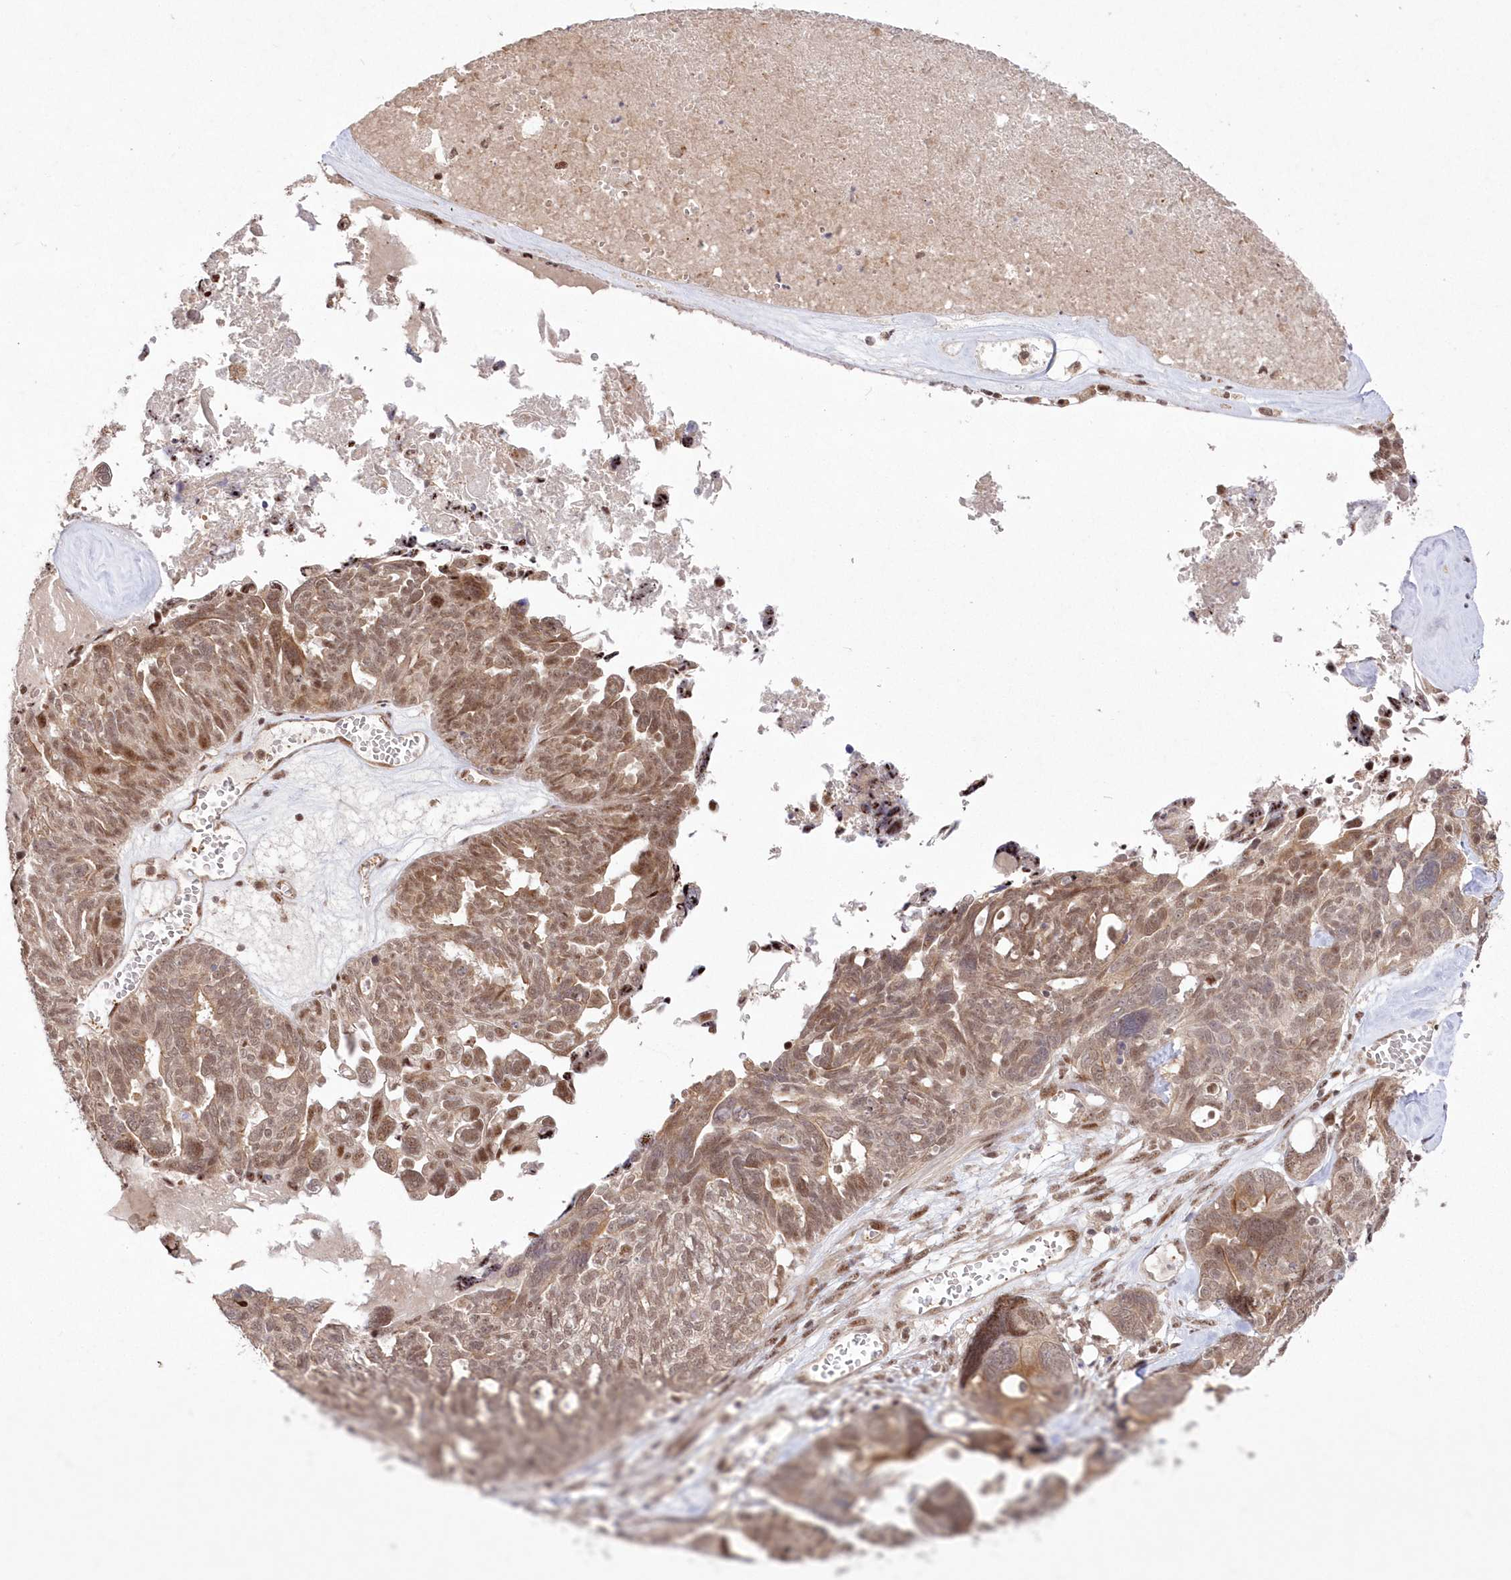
{"staining": {"intensity": "moderate", "quantity": ">75%", "location": "cytoplasmic/membranous,nuclear"}, "tissue": "ovarian cancer", "cell_type": "Tumor cells", "image_type": "cancer", "snomed": [{"axis": "morphology", "description": "Cystadenocarcinoma, serous, NOS"}, {"axis": "topography", "description": "Ovary"}], "caption": "High-power microscopy captured an immunohistochemistry (IHC) micrograph of ovarian cancer (serous cystadenocarcinoma), revealing moderate cytoplasmic/membranous and nuclear positivity in about >75% of tumor cells.", "gene": "WBP1L", "patient": {"sex": "female", "age": 79}}